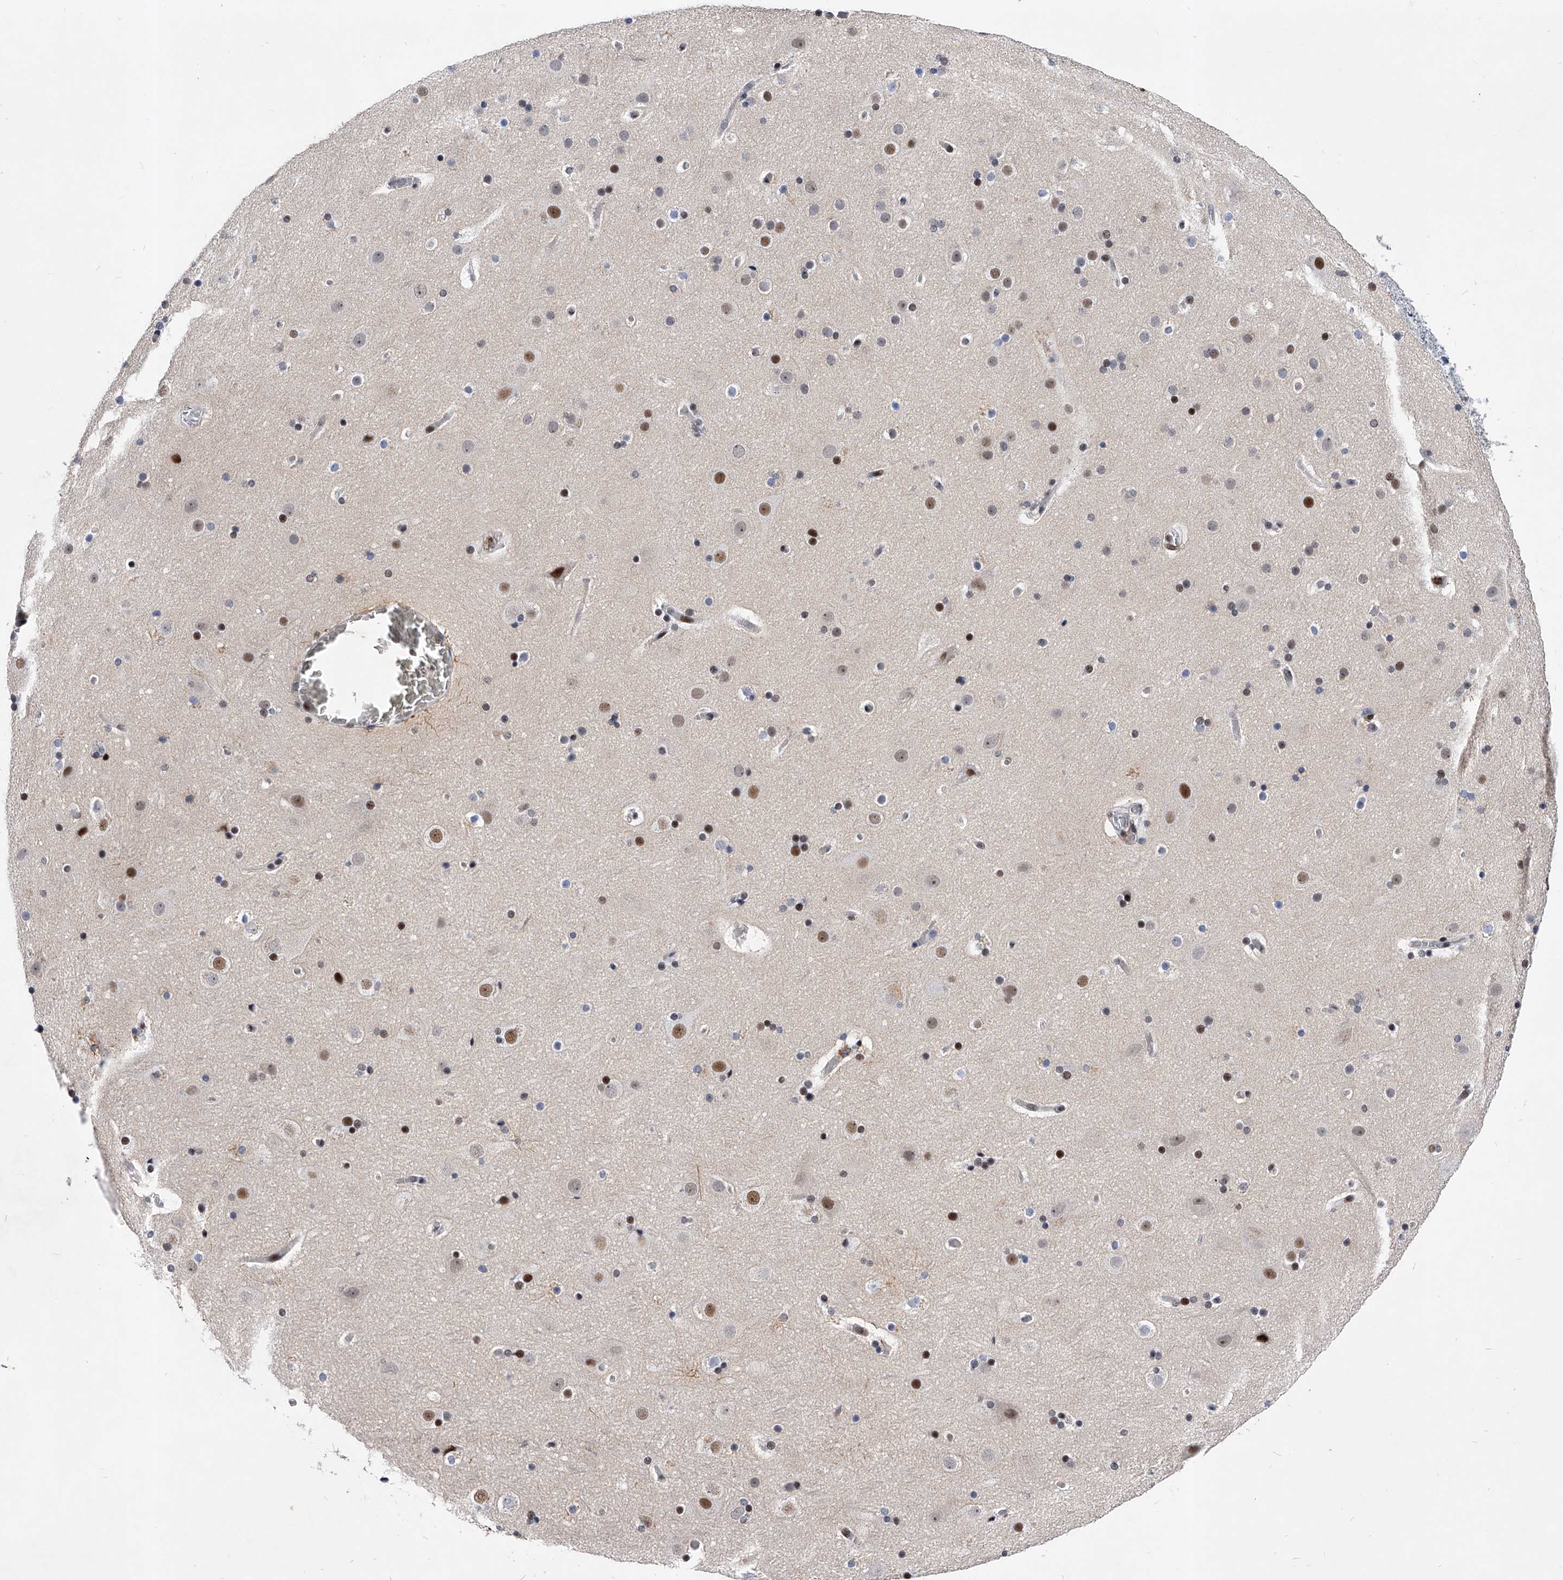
{"staining": {"intensity": "weak", "quantity": ">75%", "location": "nuclear"}, "tissue": "cerebral cortex", "cell_type": "Endothelial cells", "image_type": "normal", "snomed": [{"axis": "morphology", "description": "Normal tissue, NOS"}, {"axis": "topography", "description": "Cerebral cortex"}], "caption": "Immunohistochemistry (IHC) (DAB) staining of normal human cerebral cortex reveals weak nuclear protein staining in approximately >75% of endothelial cells. (Brightfield microscopy of DAB IHC at high magnification).", "gene": "TESK2", "patient": {"sex": "male", "age": 57}}